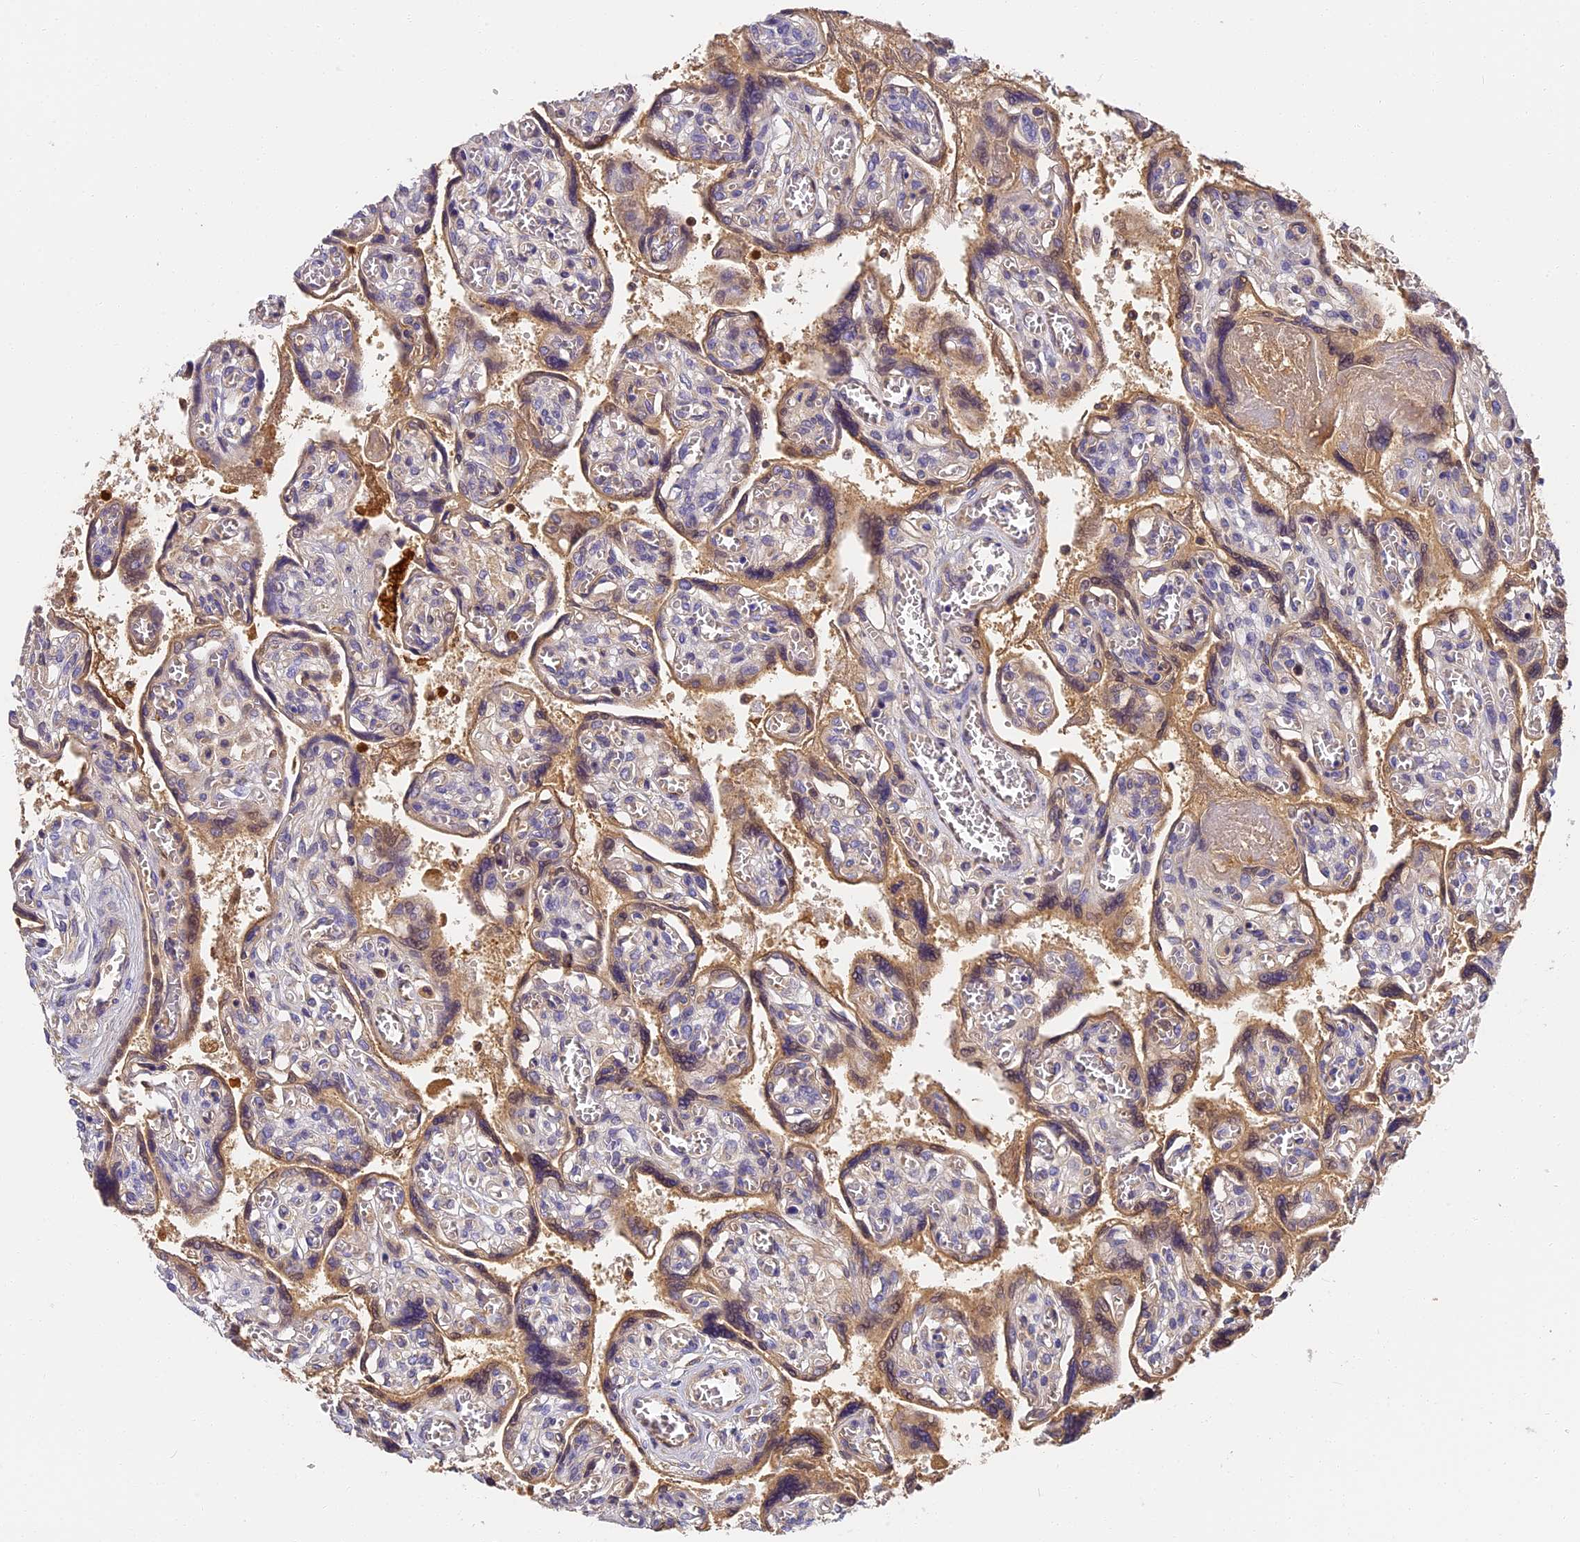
{"staining": {"intensity": "negative", "quantity": "none", "location": "none"}, "tissue": "placenta", "cell_type": "Decidual cells", "image_type": "normal", "snomed": [{"axis": "morphology", "description": "Normal tissue, NOS"}, {"axis": "topography", "description": "Placenta"}], "caption": "High magnification brightfield microscopy of benign placenta stained with DAB (brown) and counterstained with hematoxylin (blue): decidual cells show no significant positivity. (Immunohistochemistry, brightfield microscopy, high magnification).", "gene": "ITIH1", "patient": {"sex": "female", "age": 39}}